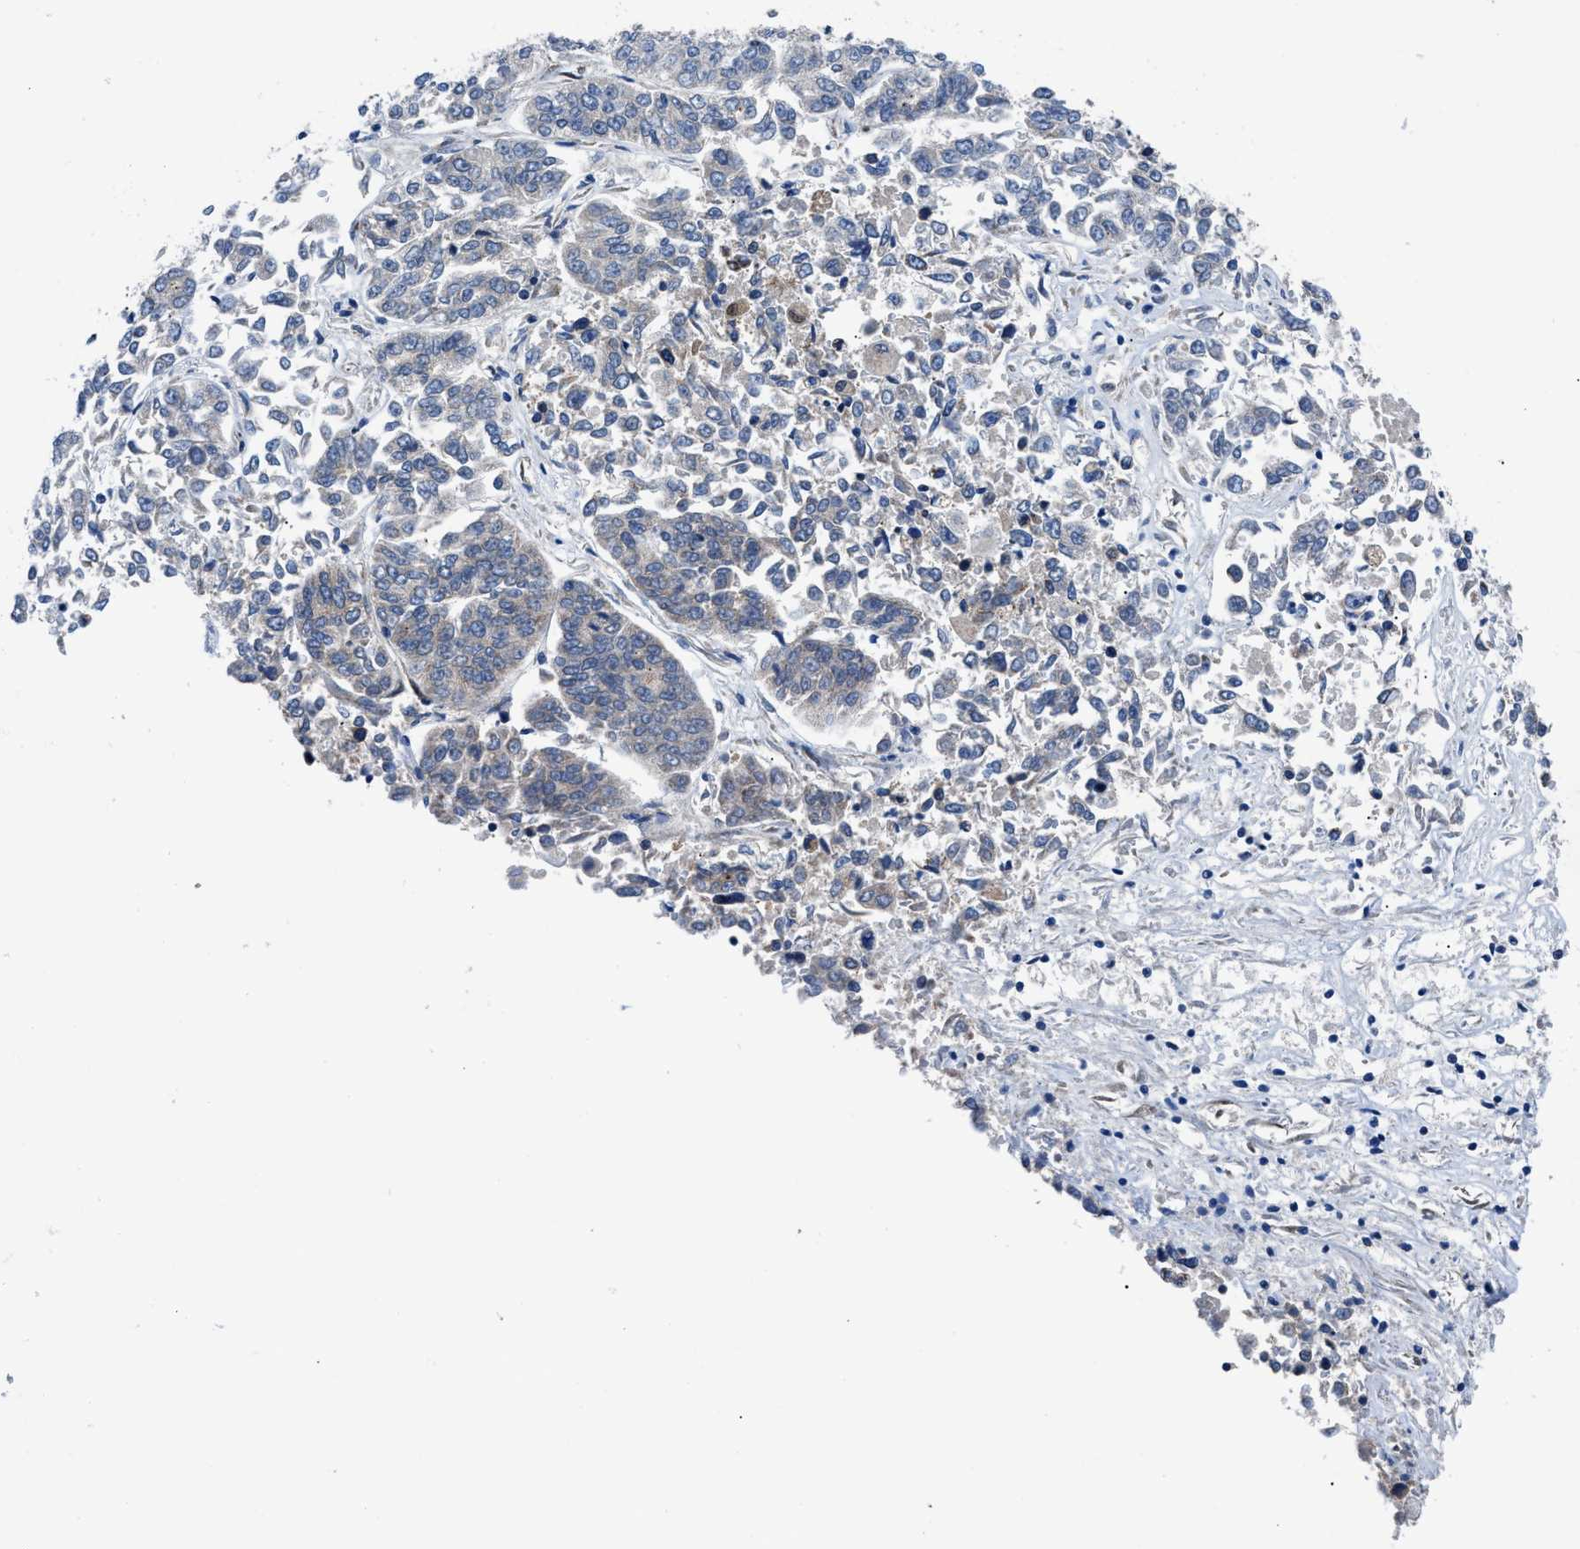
{"staining": {"intensity": "negative", "quantity": "none", "location": "none"}, "tissue": "lung cancer", "cell_type": "Tumor cells", "image_type": "cancer", "snomed": [{"axis": "morphology", "description": "Adenocarcinoma, NOS"}, {"axis": "topography", "description": "Lung"}], "caption": "Immunohistochemistry photomicrograph of lung cancer stained for a protein (brown), which displays no expression in tumor cells.", "gene": "LMO2", "patient": {"sex": "male", "age": 84}}